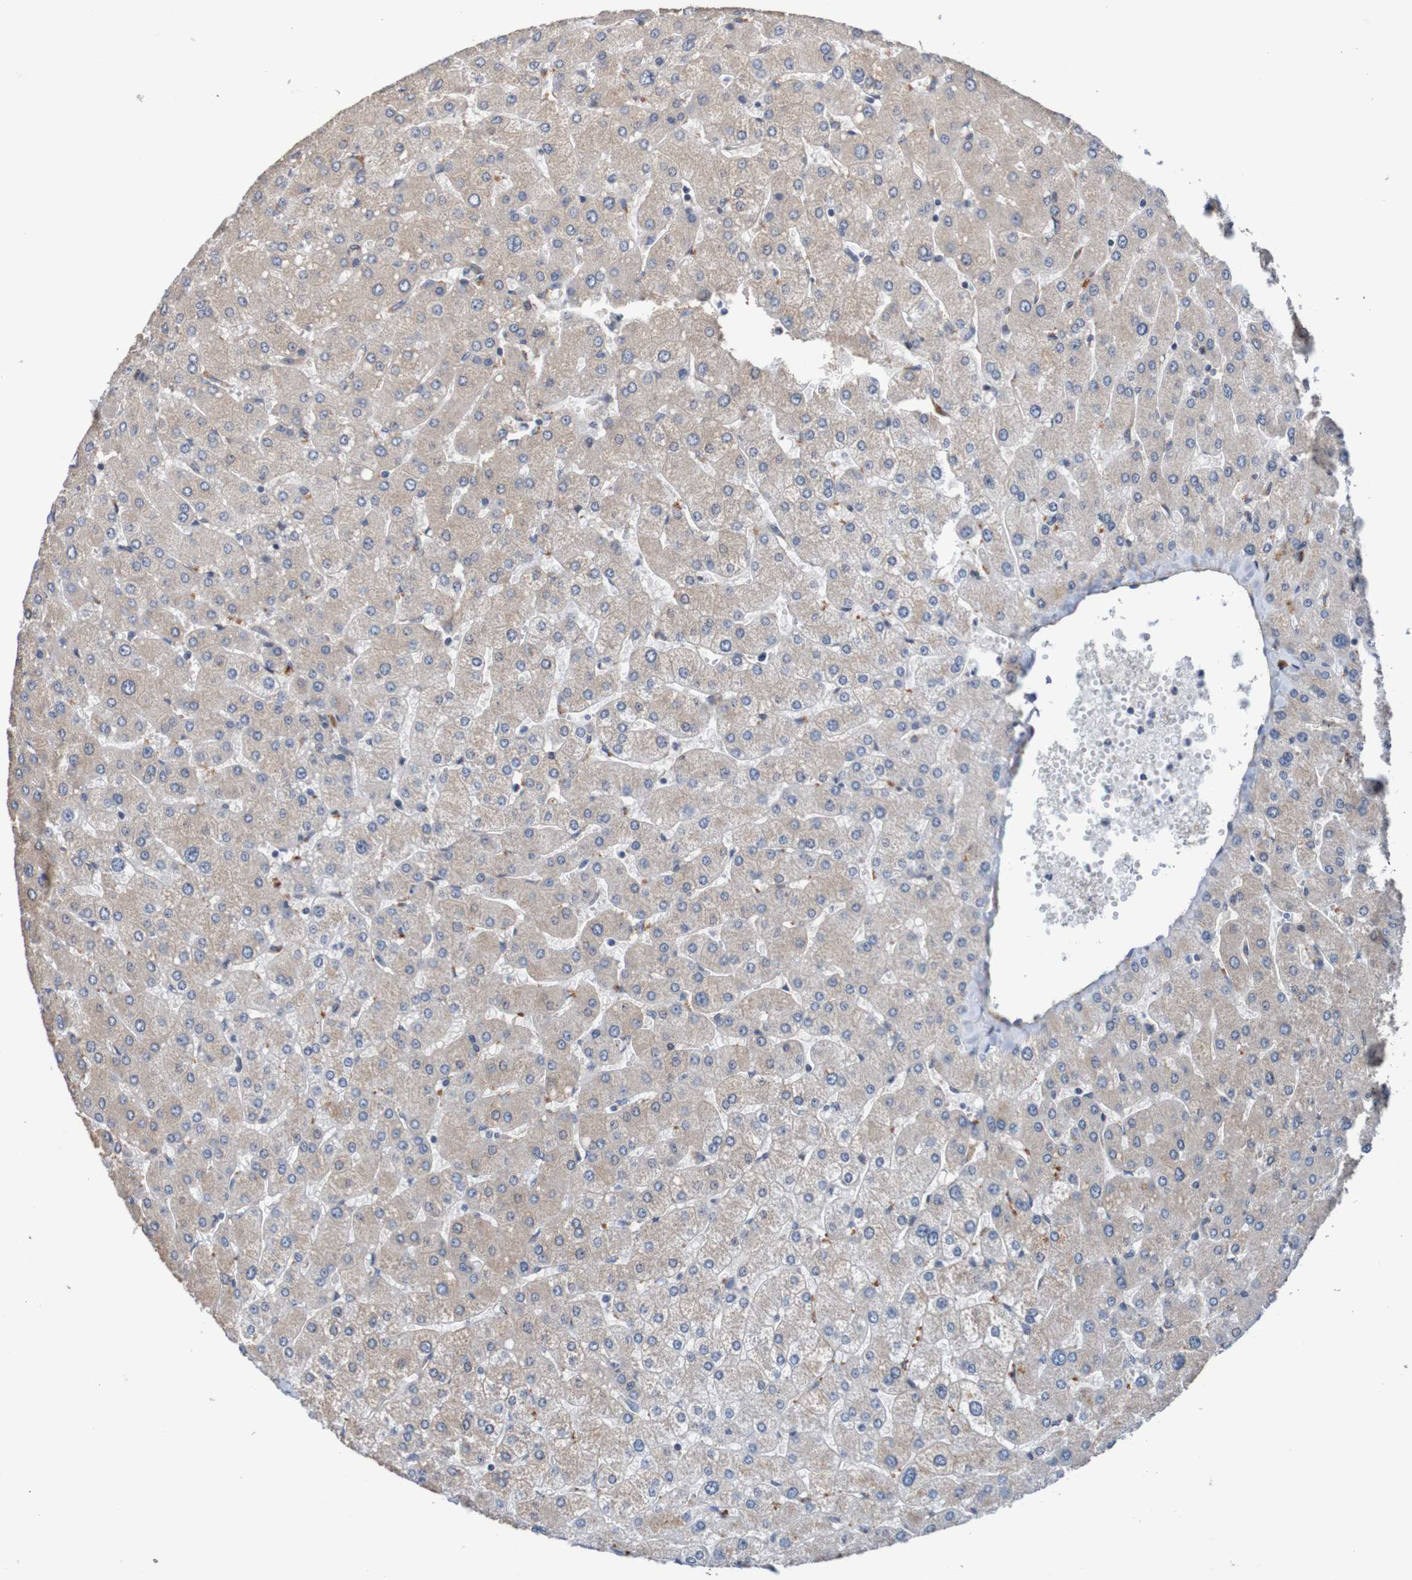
{"staining": {"intensity": "negative", "quantity": "none", "location": "none"}, "tissue": "liver", "cell_type": "Cholangiocytes", "image_type": "normal", "snomed": [{"axis": "morphology", "description": "Normal tissue, NOS"}, {"axis": "topography", "description": "Liver"}], "caption": "IHC histopathology image of normal human liver stained for a protein (brown), which reveals no staining in cholangiocytes.", "gene": "CPED1", "patient": {"sex": "male", "age": 55}}